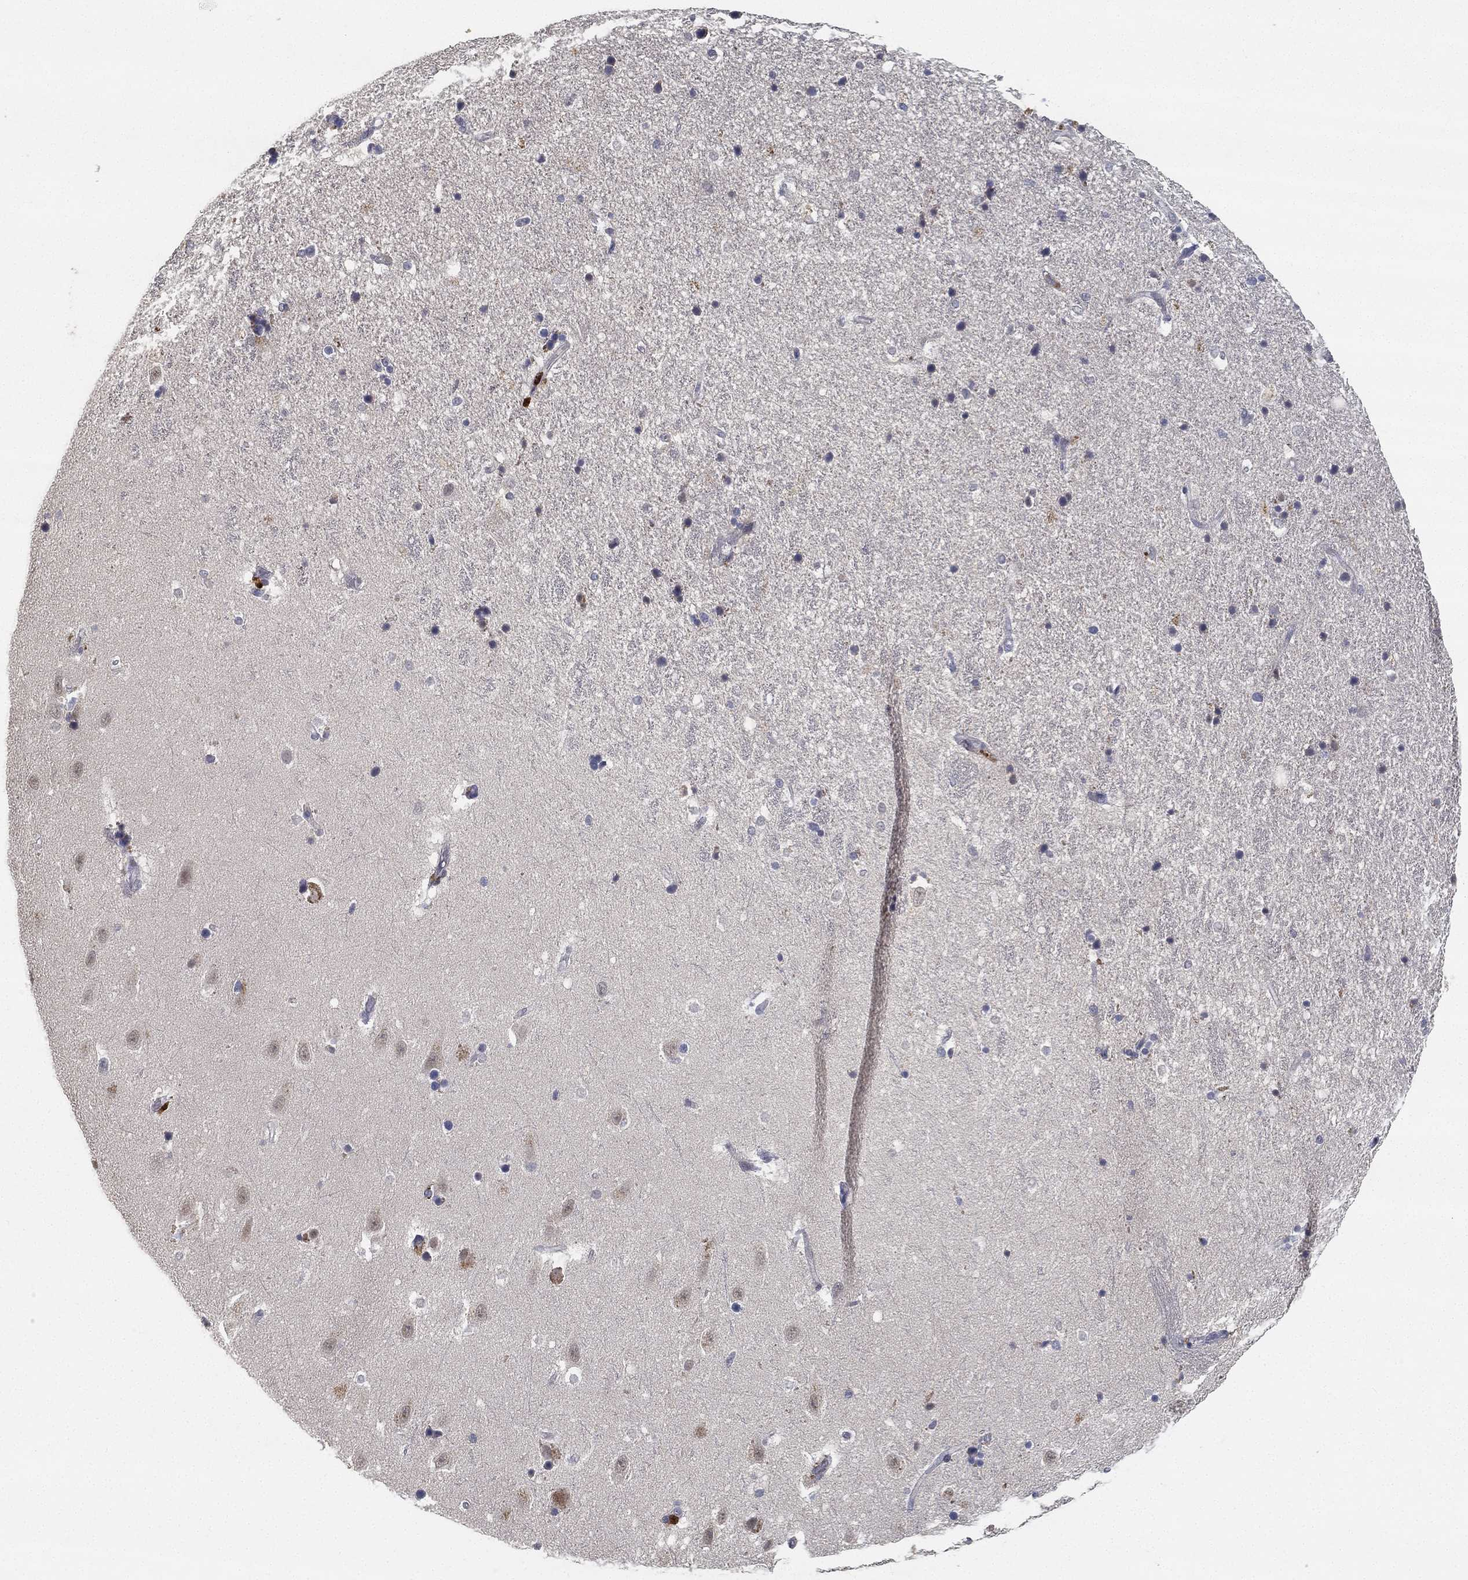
{"staining": {"intensity": "negative", "quantity": "none", "location": "none"}, "tissue": "hippocampus", "cell_type": "Glial cells", "image_type": "normal", "snomed": [{"axis": "morphology", "description": "Normal tissue, NOS"}, {"axis": "topography", "description": "Hippocampus"}], "caption": "Glial cells show no significant staining in unremarkable hippocampus.", "gene": "CFAP251", "patient": {"sex": "male", "age": 49}}